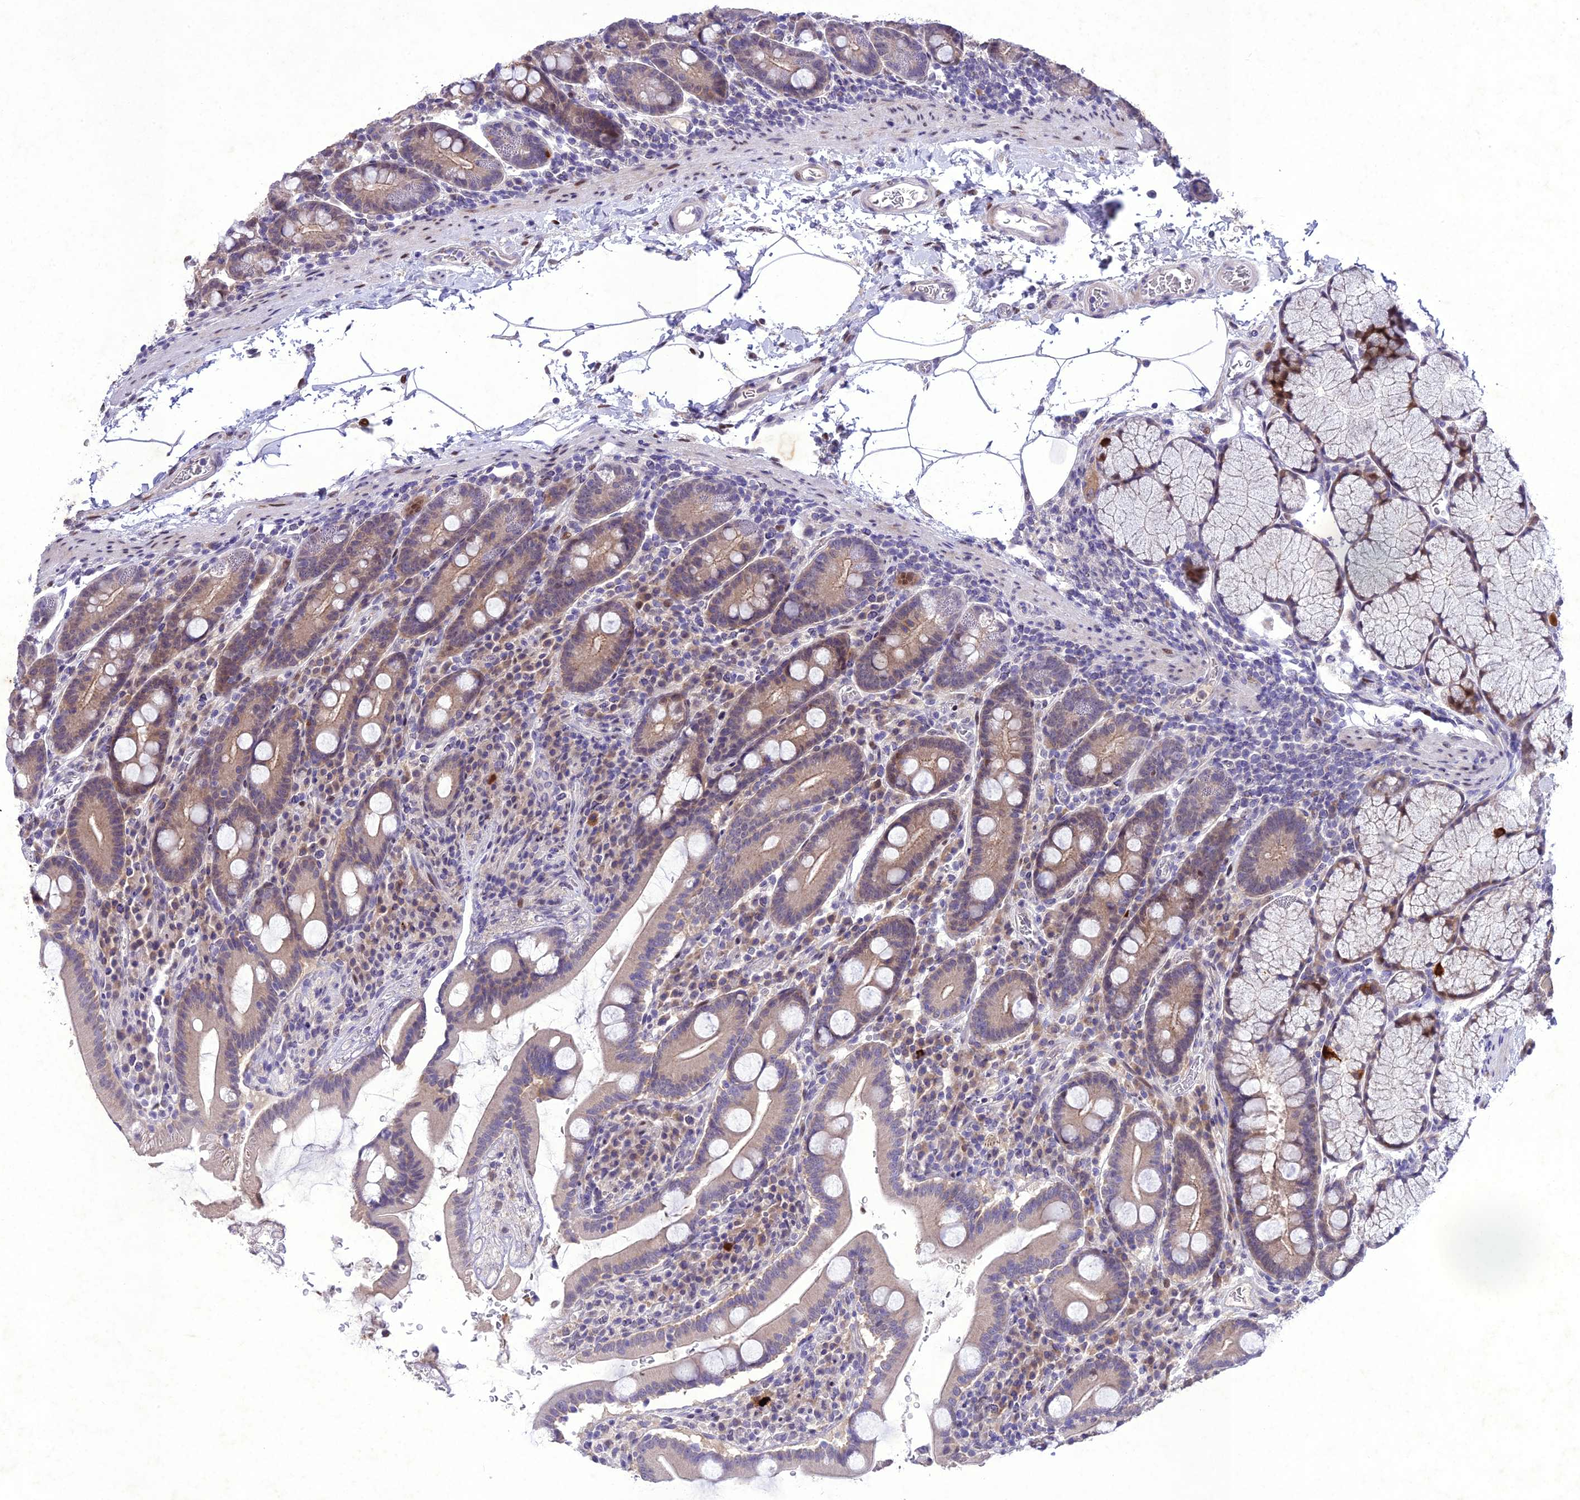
{"staining": {"intensity": "moderate", "quantity": "25%-75%", "location": "cytoplasmic/membranous,nuclear"}, "tissue": "duodenum", "cell_type": "Glandular cells", "image_type": "normal", "snomed": [{"axis": "morphology", "description": "Normal tissue, NOS"}, {"axis": "topography", "description": "Duodenum"}], "caption": "Immunohistochemical staining of unremarkable duodenum displays 25%-75% levels of moderate cytoplasmic/membranous,nuclear protein positivity in about 25%-75% of glandular cells.", "gene": "ANKRD52", "patient": {"sex": "male", "age": 35}}